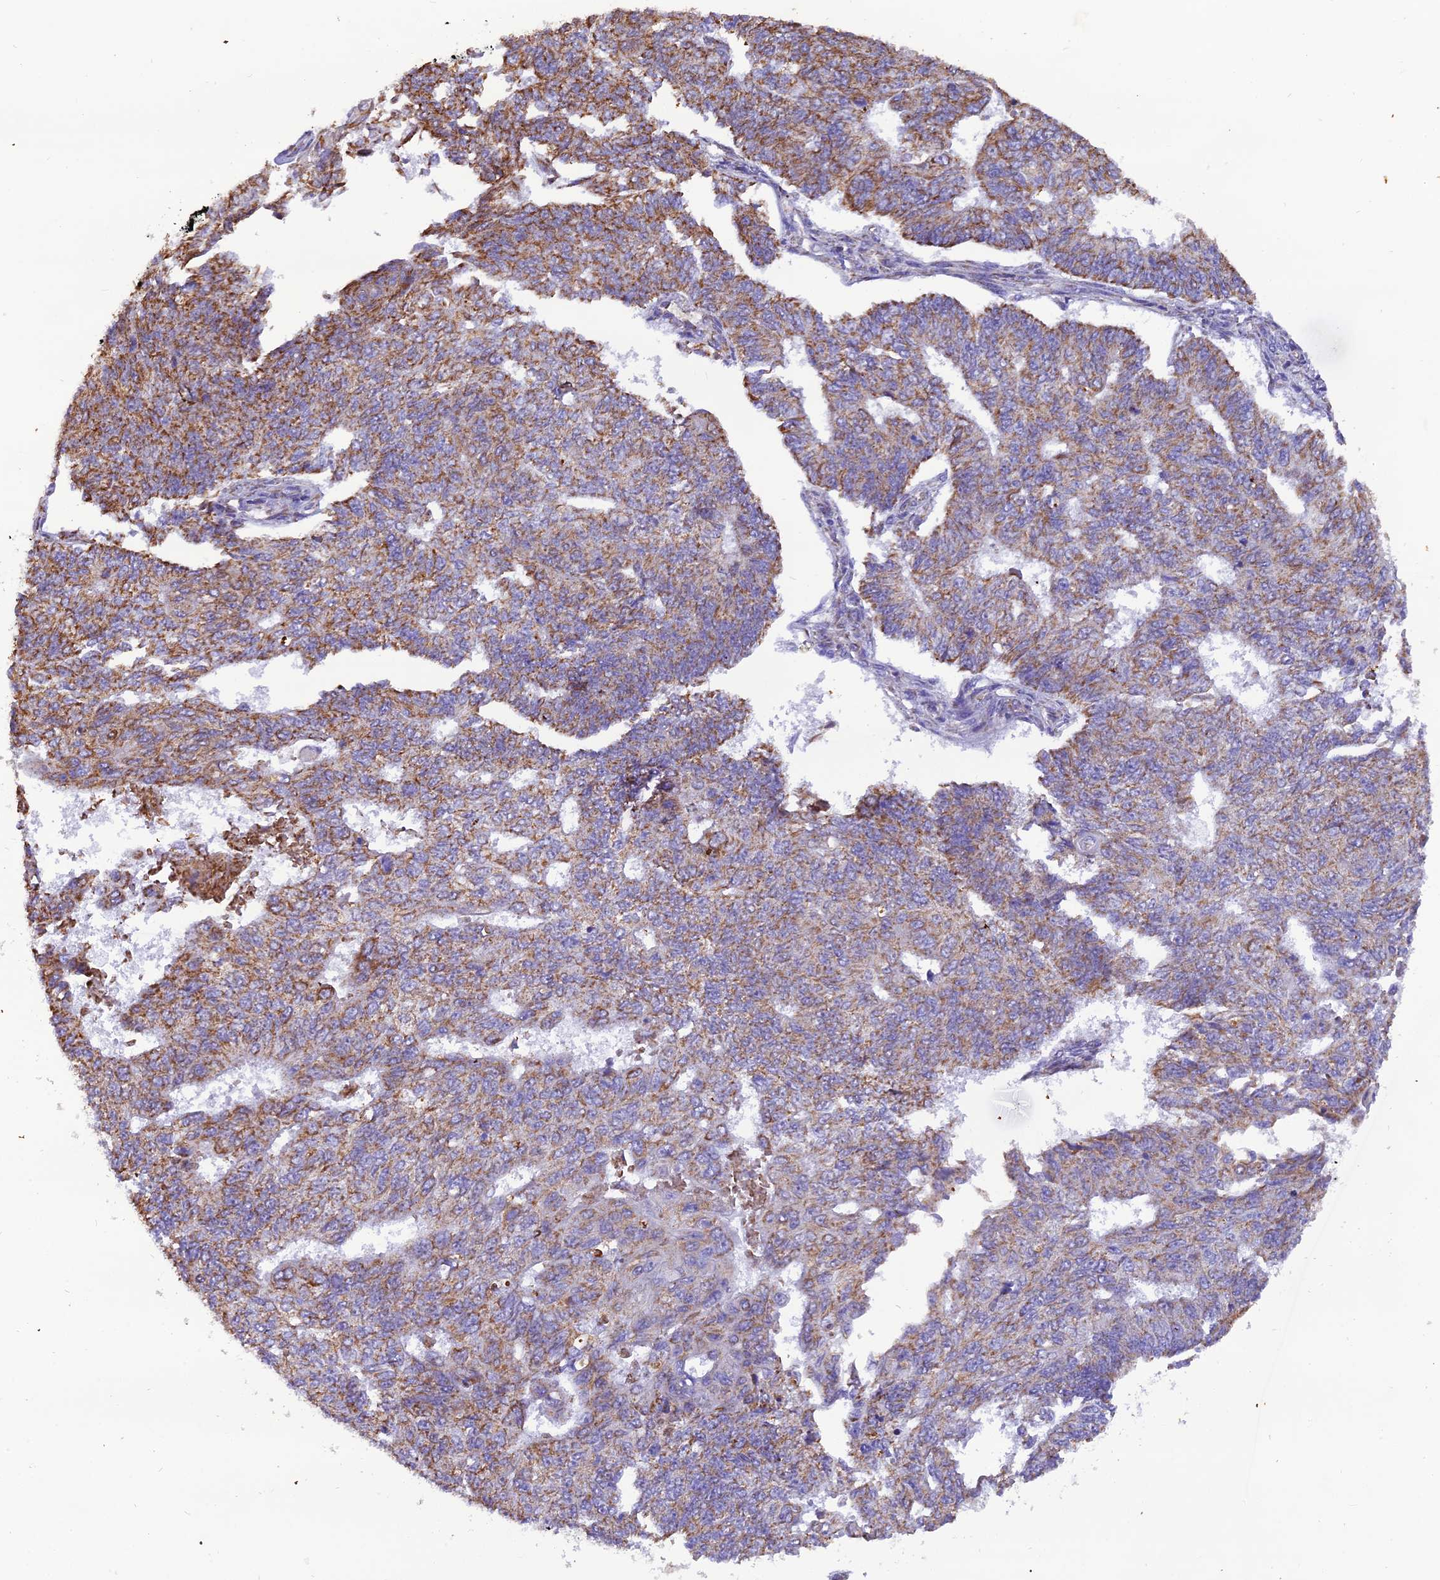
{"staining": {"intensity": "moderate", "quantity": ">75%", "location": "cytoplasmic/membranous"}, "tissue": "endometrial cancer", "cell_type": "Tumor cells", "image_type": "cancer", "snomed": [{"axis": "morphology", "description": "Adenocarcinoma, NOS"}, {"axis": "topography", "description": "Endometrium"}], "caption": "Immunohistochemical staining of endometrial adenocarcinoma exhibits moderate cytoplasmic/membranous protein staining in approximately >75% of tumor cells. (brown staining indicates protein expression, while blue staining denotes nuclei).", "gene": "GPD1", "patient": {"sex": "female", "age": 32}}